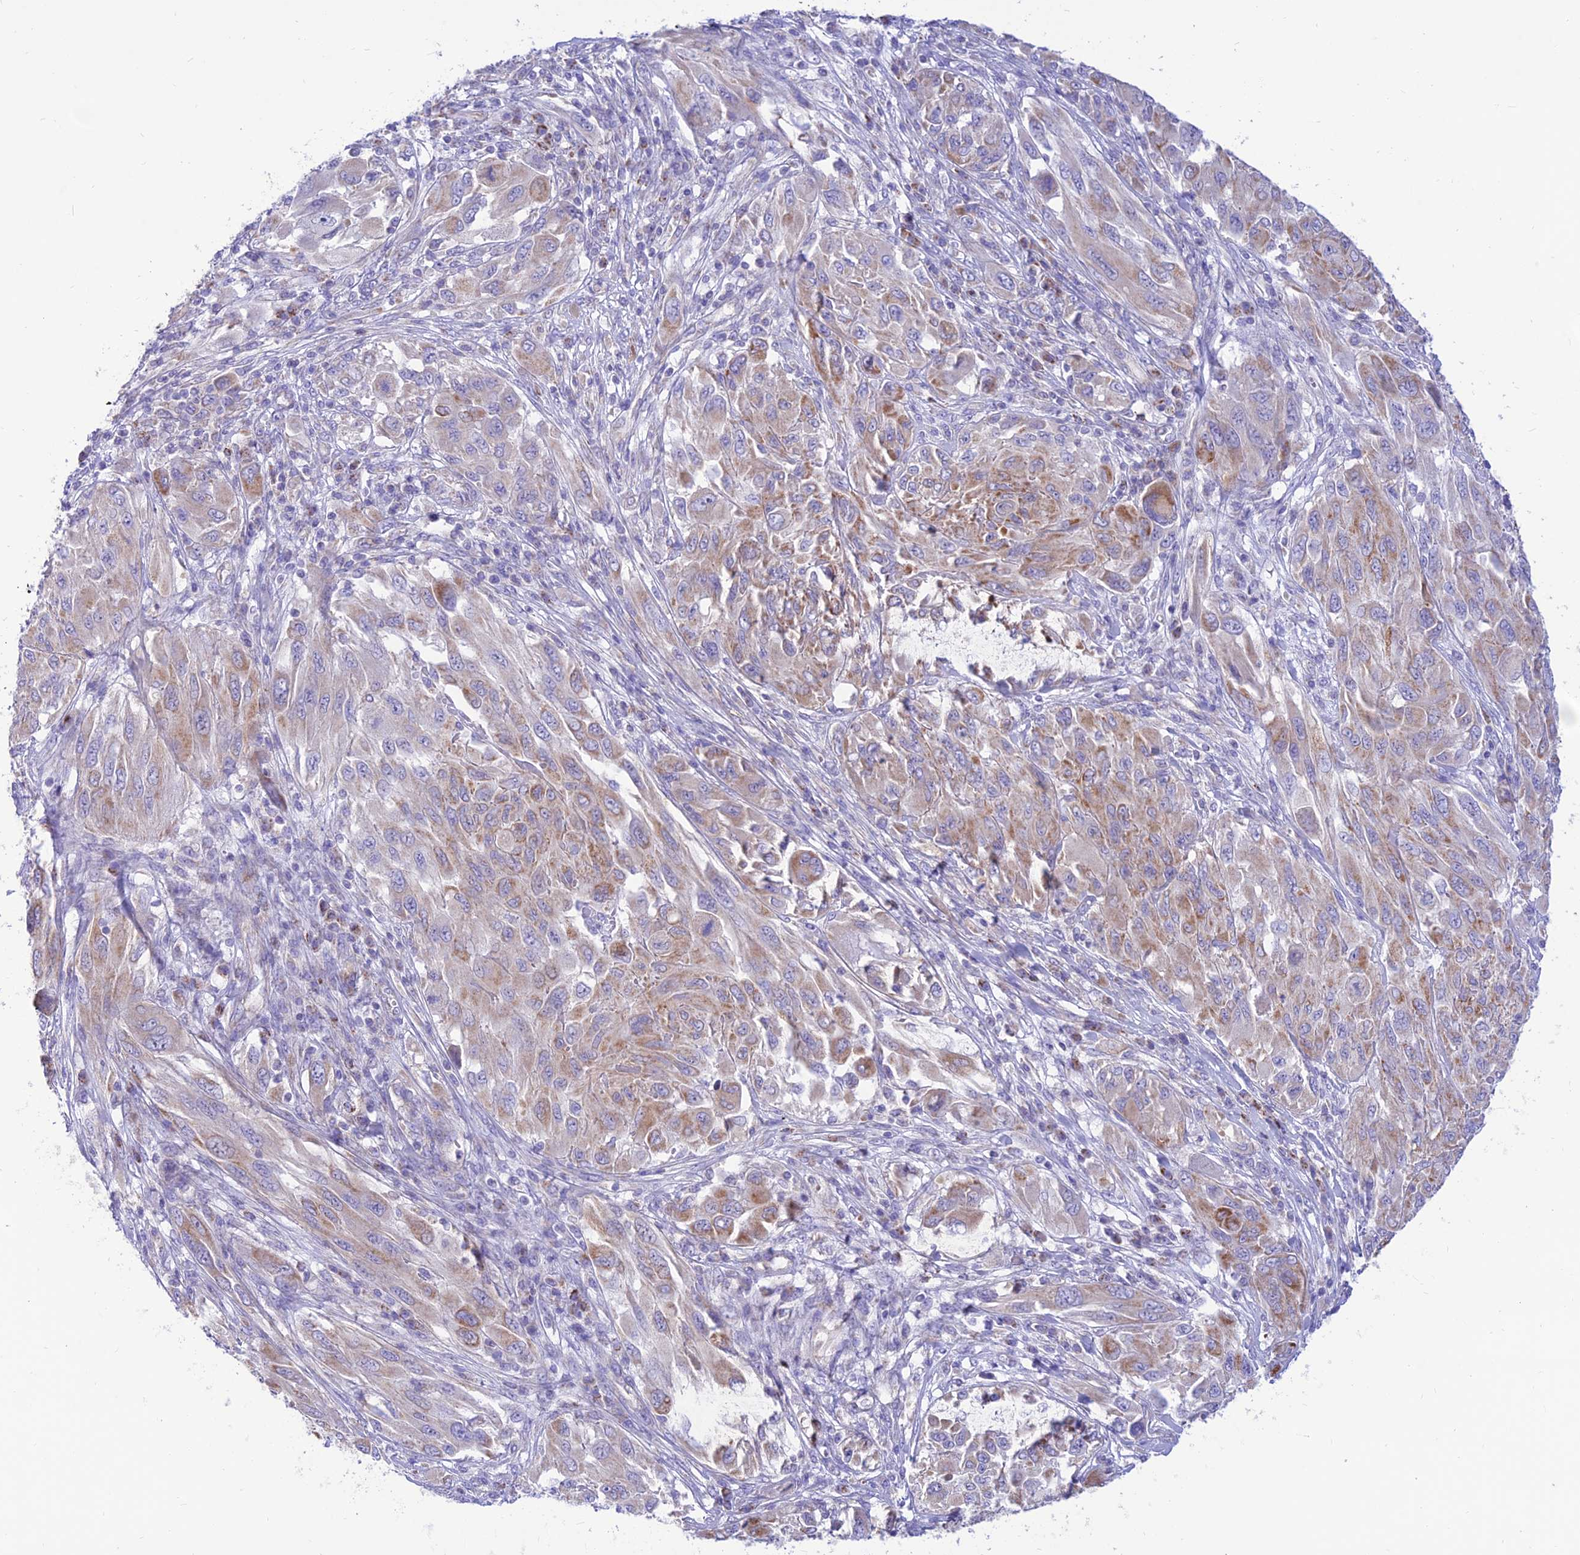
{"staining": {"intensity": "moderate", "quantity": "<25%", "location": "cytoplasmic/membranous"}, "tissue": "melanoma", "cell_type": "Tumor cells", "image_type": "cancer", "snomed": [{"axis": "morphology", "description": "Malignant melanoma, NOS"}, {"axis": "topography", "description": "Skin"}], "caption": "Brown immunohistochemical staining in human melanoma exhibits moderate cytoplasmic/membranous staining in approximately <25% of tumor cells. Using DAB (brown) and hematoxylin (blue) stains, captured at high magnification using brightfield microscopy.", "gene": "FAM186B", "patient": {"sex": "female", "age": 91}}